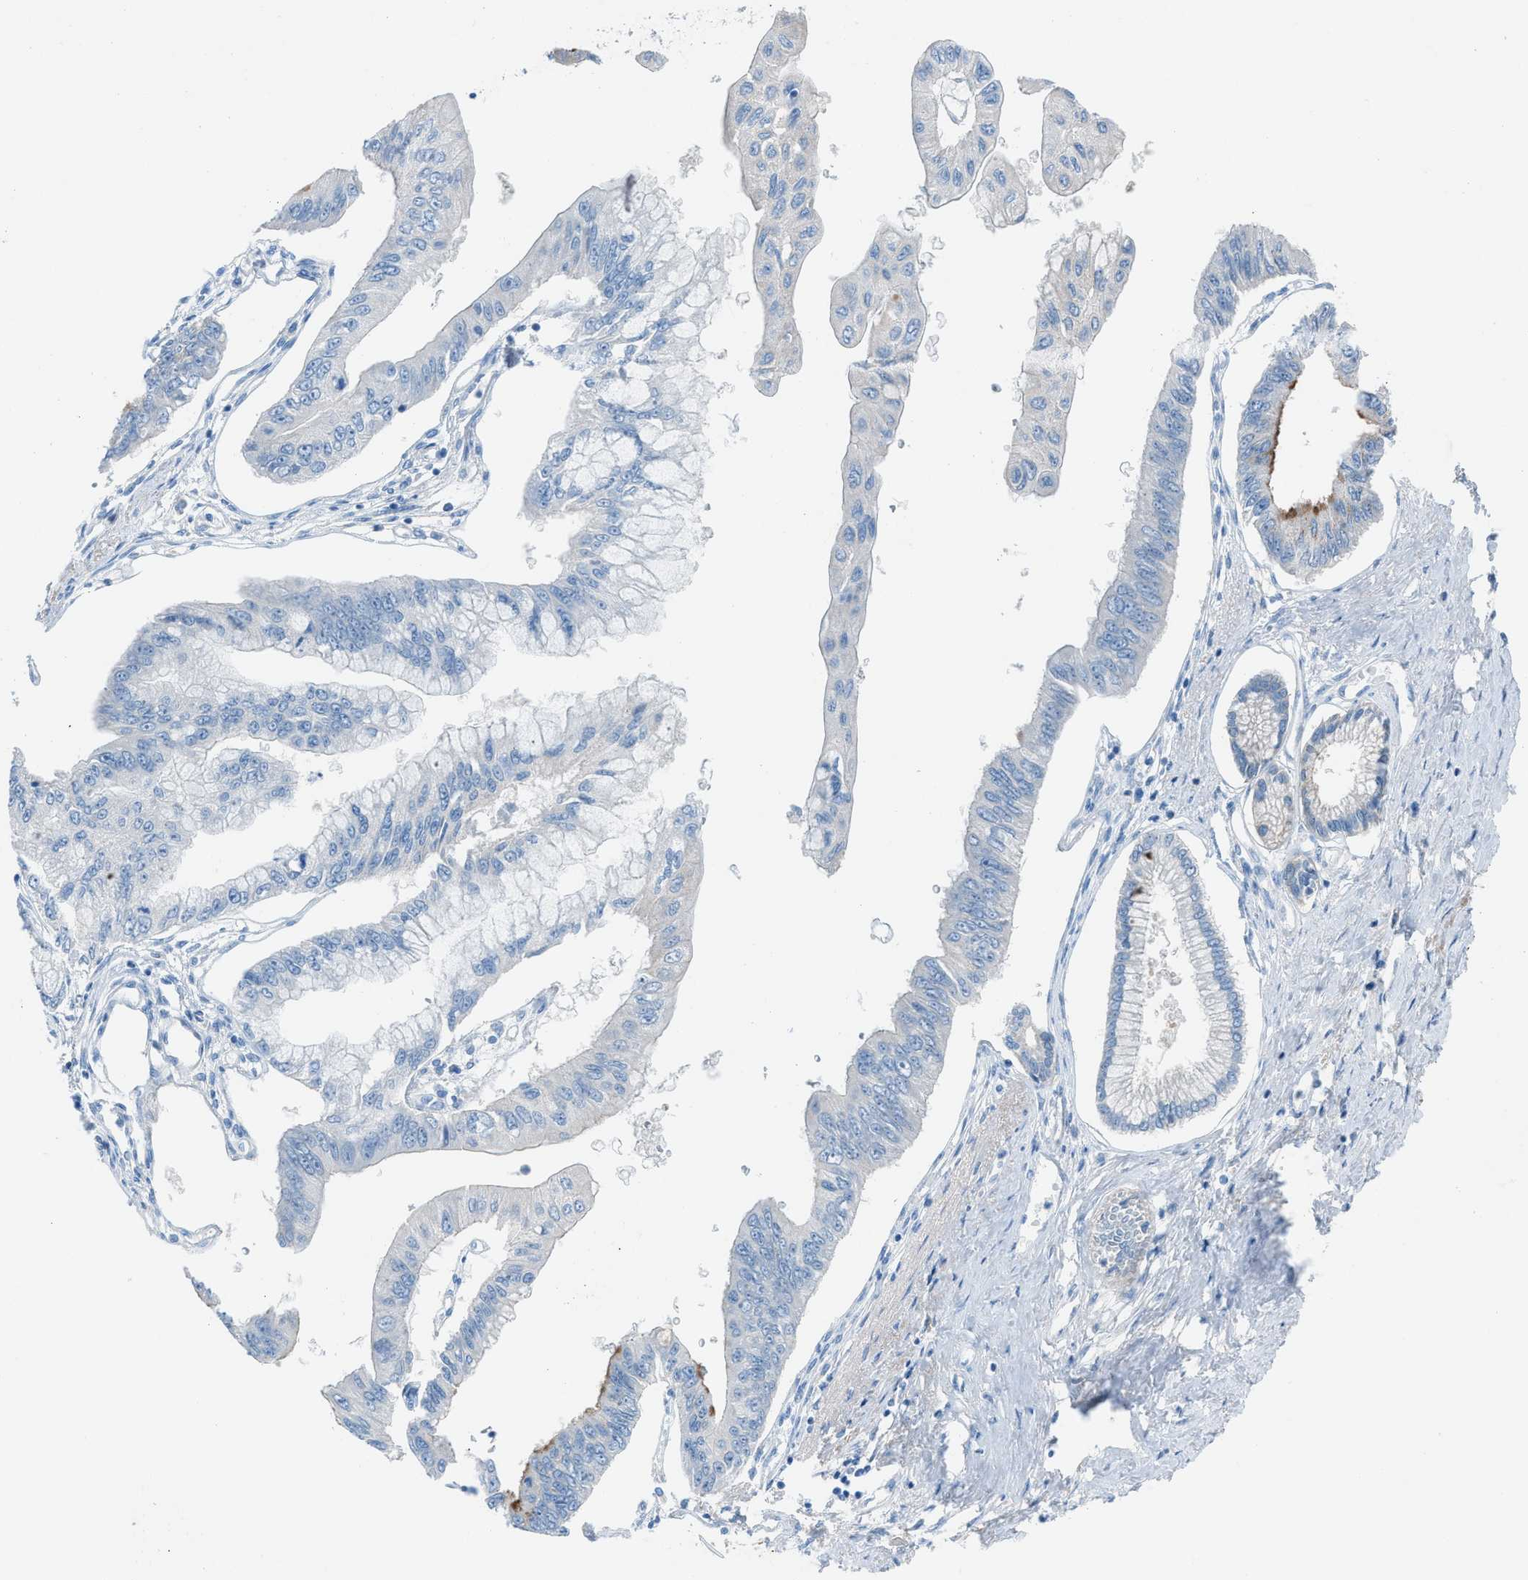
{"staining": {"intensity": "moderate", "quantity": "<25%", "location": "cytoplasmic/membranous"}, "tissue": "pancreatic cancer", "cell_type": "Tumor cells", "image_type": "cancer", "snomed": [{"axis": "morphology", "description": "Adenocarcinoma, NOS"}, {"axis": "topography", "description": "Pancreas"}], "caption": "Immunohistochemistry (DAB) staining of human adenocarcinoma (pancreatic) shows moderate cytoplasmic/membranous protein staining in approximately <25% of tumor cells. (IHC, brightfield microscopy, high magnification).", "gene": "C5AR2", "patient": {"sex": "female", "age": 77}}